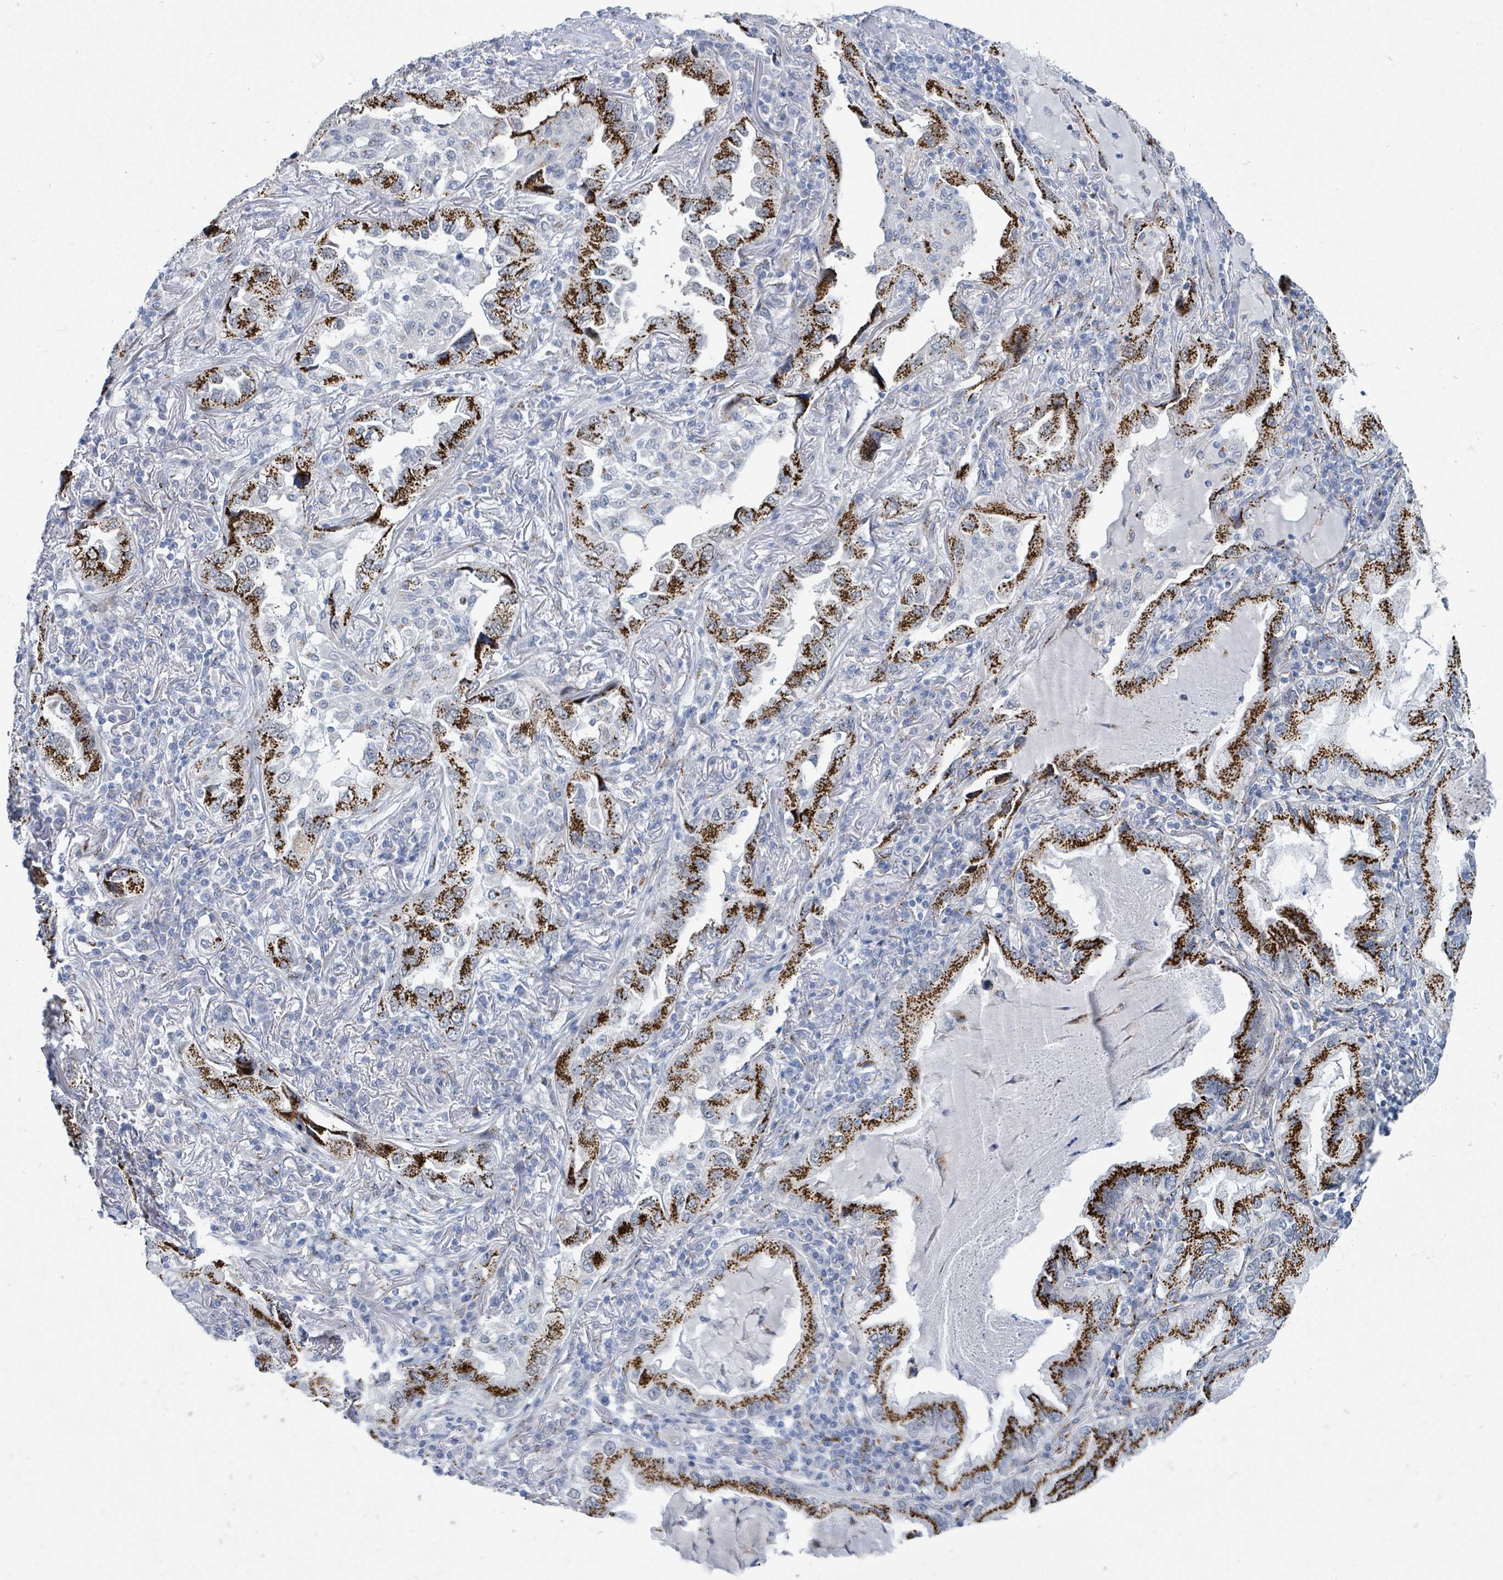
{"staining": {"intensity": "strong", "quantity": "25%-75%", "location": "cytoplasmic/membranous"}, "tissue": "lung cancer", "cell_type": "Tumor cells", "image_type": "cancer", "snomed": [{"axis": "morphology", "description": "Adenocarcinoma, NOS"}, {"axis": "topography", "description": "Lung"}], "caption": "This micrograph displays immunohistochemistry (IHC) staining of human adenocarcinoma (lung), with high strong cytoplasmic/membranous expression in approximately 25%-75% of tumor cells.", "gene": "DCAF5", "patient": {"sex": "female", "age": 69}}